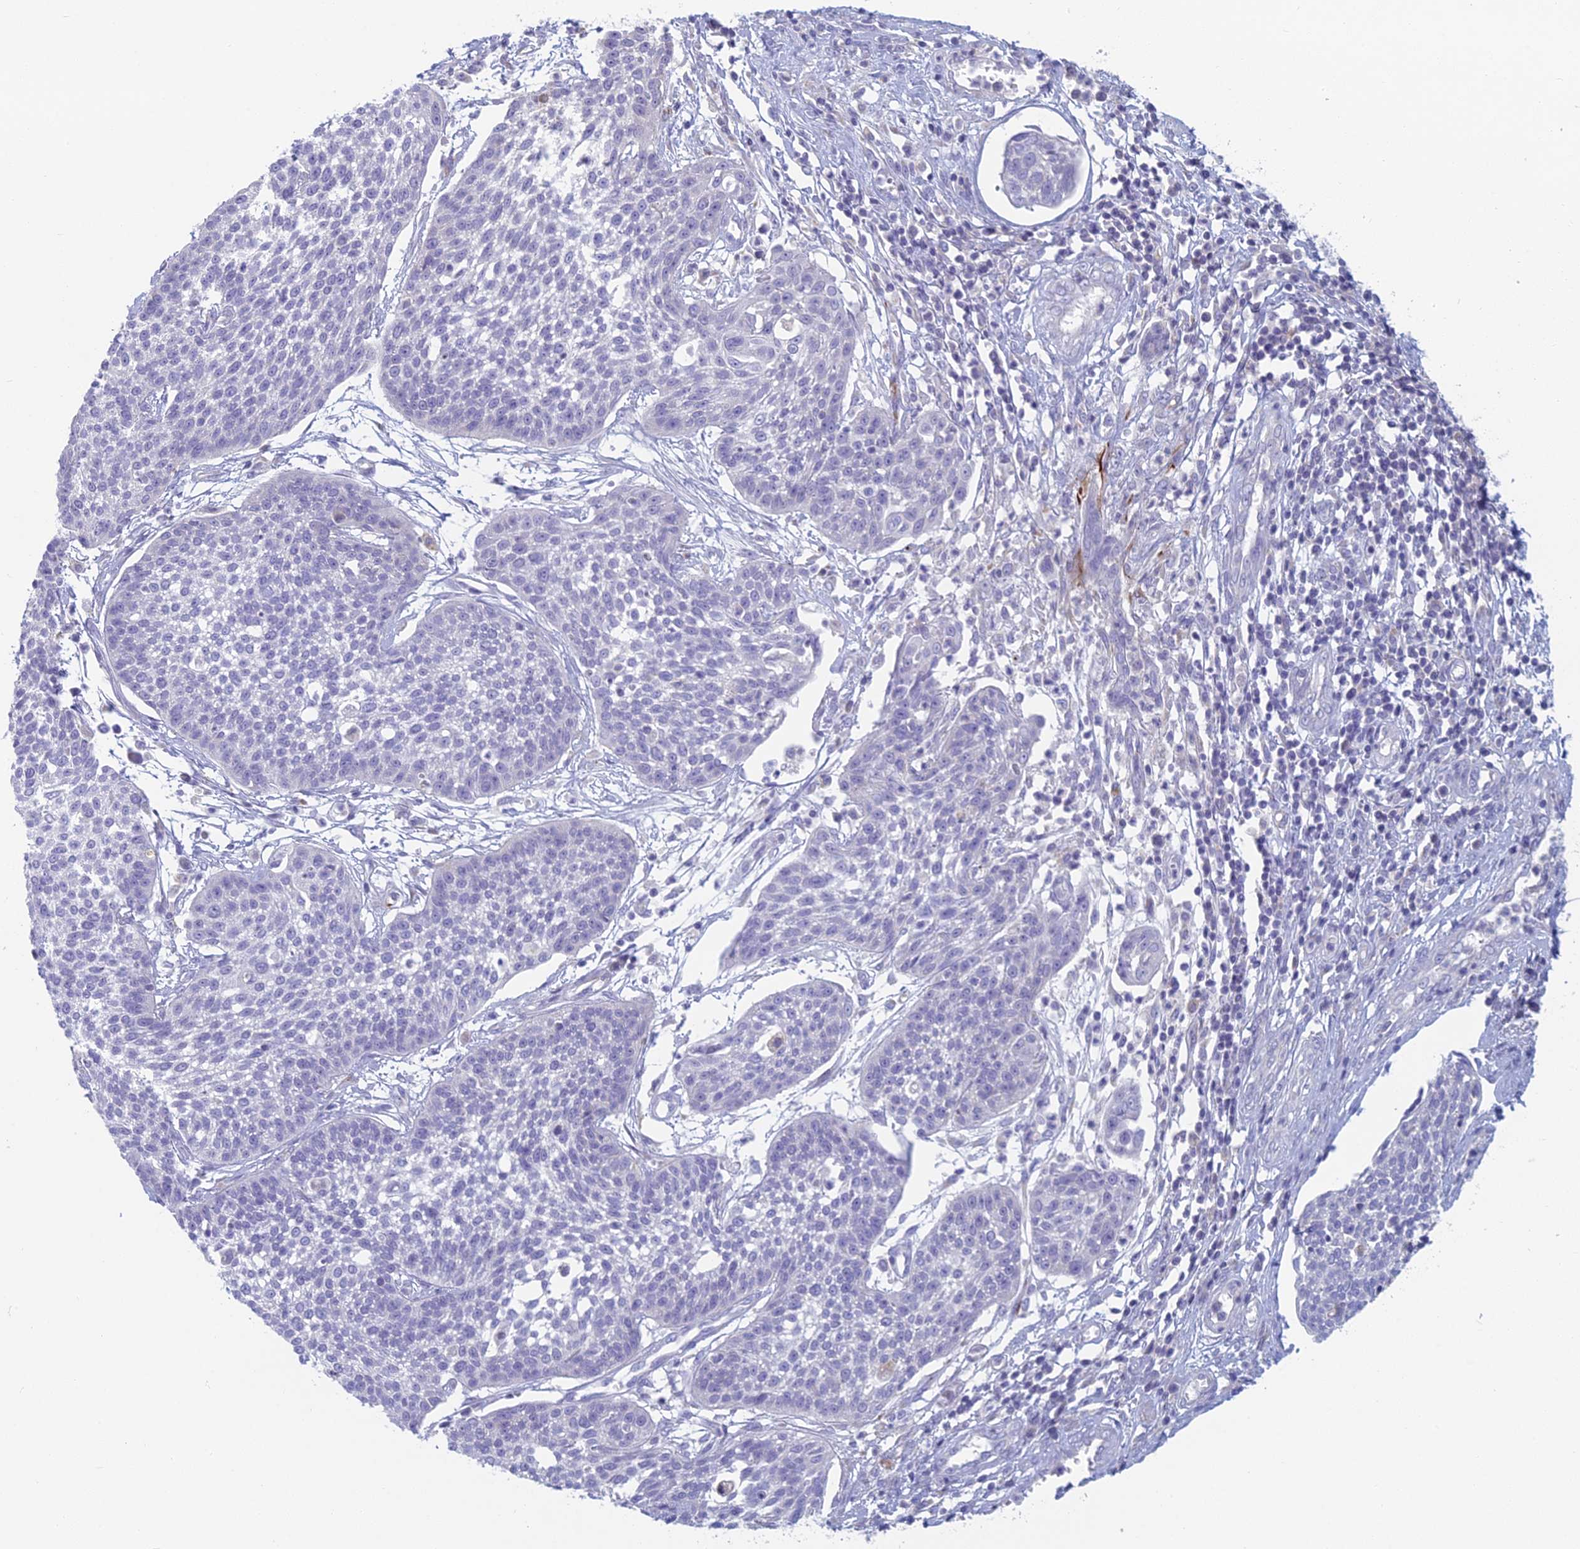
{"staining": {"intensity": "negative", "quantity": "none", "location": "none"}, "tissue": "cervical cancer", "cell_type": "Tumor cells", "image_type": "cancer", "snomed": [{"axis": "morphology", "description": "Squamous cell carcinoma, NOS"}, {"axis": "topography", "description": "Cervix"}], "caption": "The immunohistochemistry micrograph has no significant positivity in tumor cells of cervical cancer tissue. The staining was performed using DAB (3,3'-diaminobenzidine) to visualize the protein expression in brown, while the nuclei were stained in blue with hematoxylin (Magnification: 20x).", "gene": "FERD3L", "patient": {"sex": "female", "age": 34}}